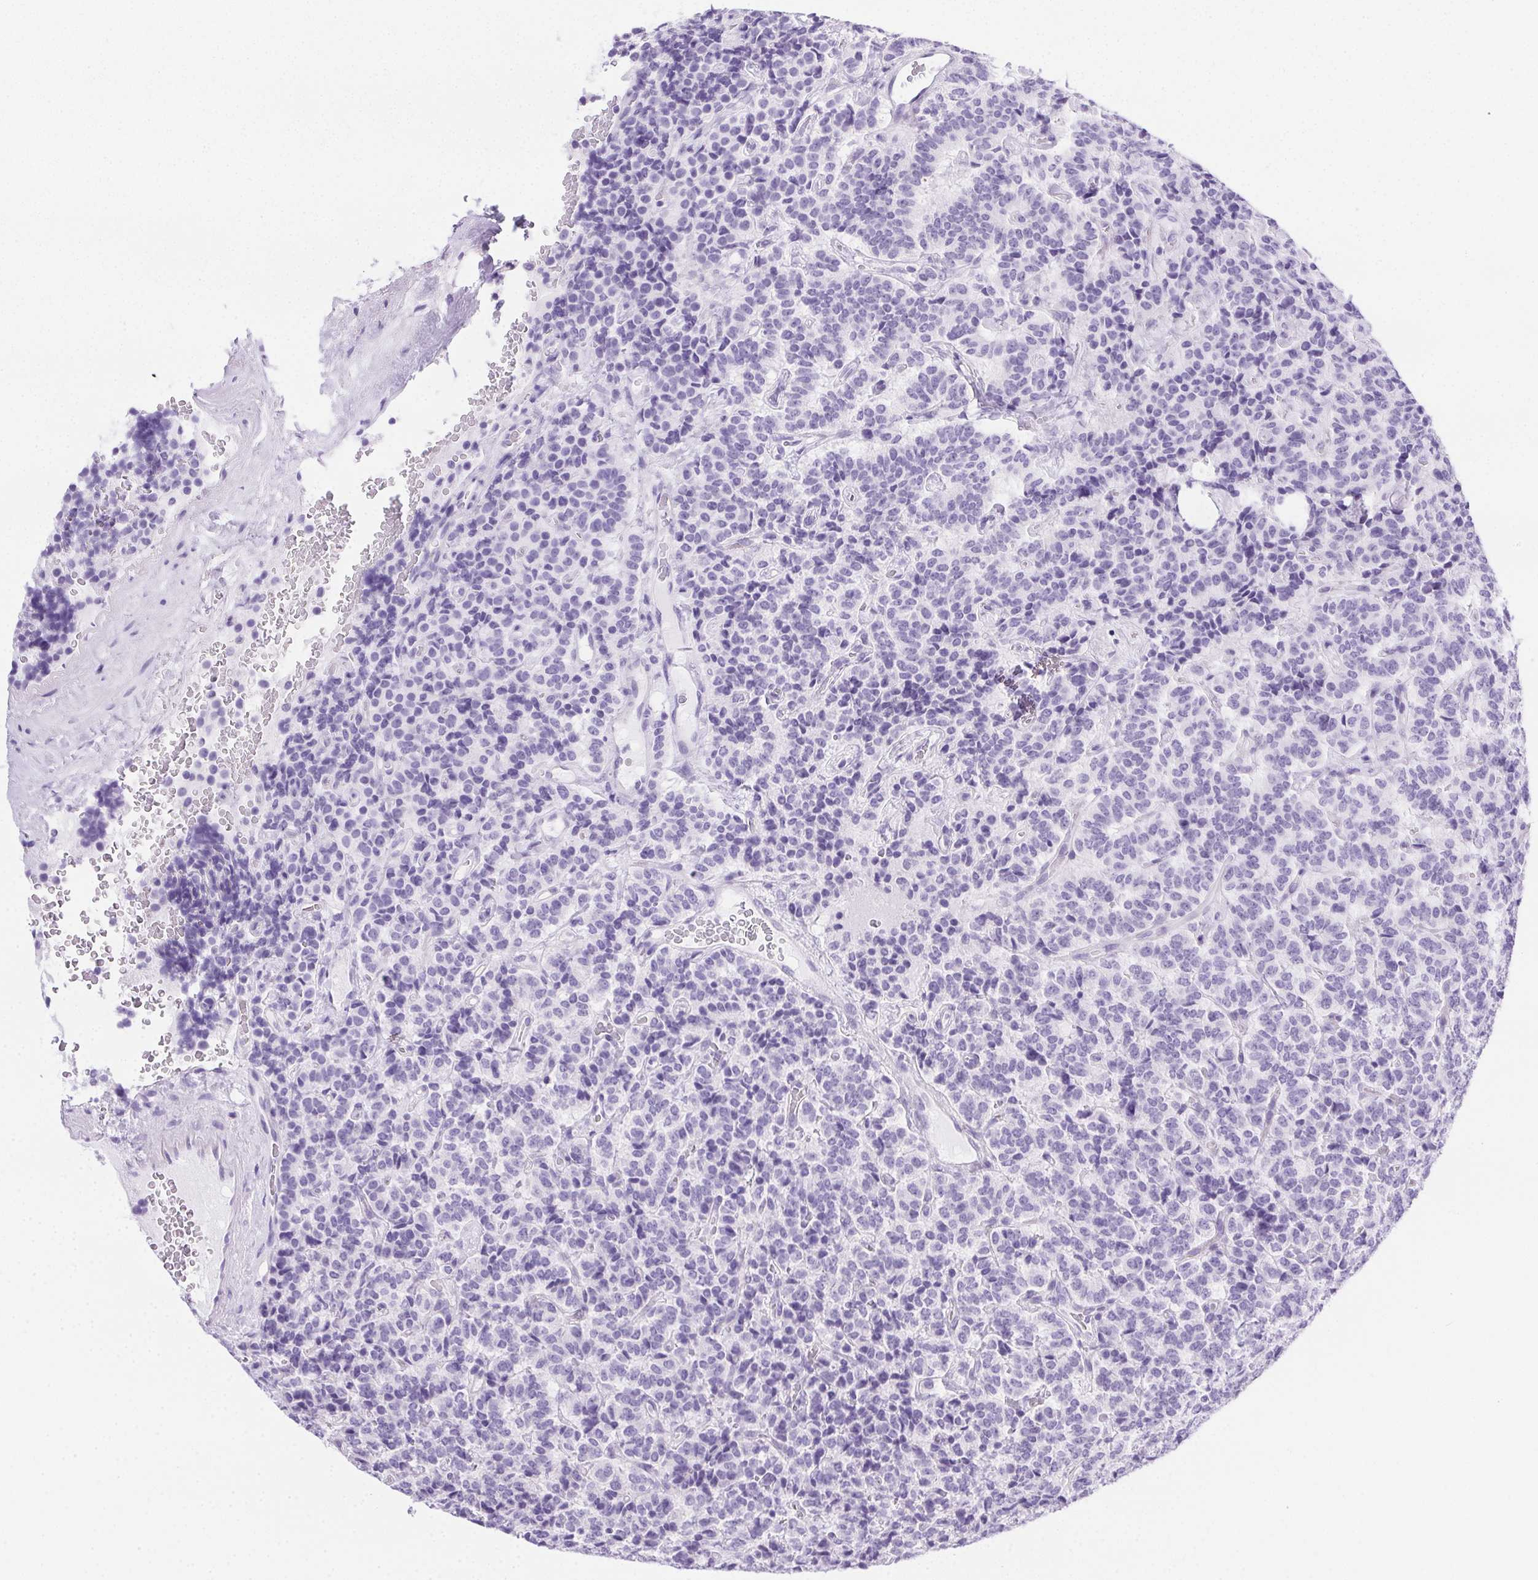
{"staining": {"intensity": "negative", "quantity": "none", "location": "none"}, "tissue": "carcinoid", "cell_type": "Tumor cells", "image_type": "cancer", "snomed": [{"axis": "morphology", "description": "Carcinoid, malignant, NOS"}, {"axis": "topography", "description": "Pancreas"}], "caption": "Immunohistochemical staining of human carcinoid displays no significant staining in tumor cells. (DAB (3,3'-diaminobenzidine) immunohistochemistry (IHC) visualized using brightfield microscopy, high magnification).", "gene": "SPACA5B", "patient": {"sex": "male", "age": 36}}